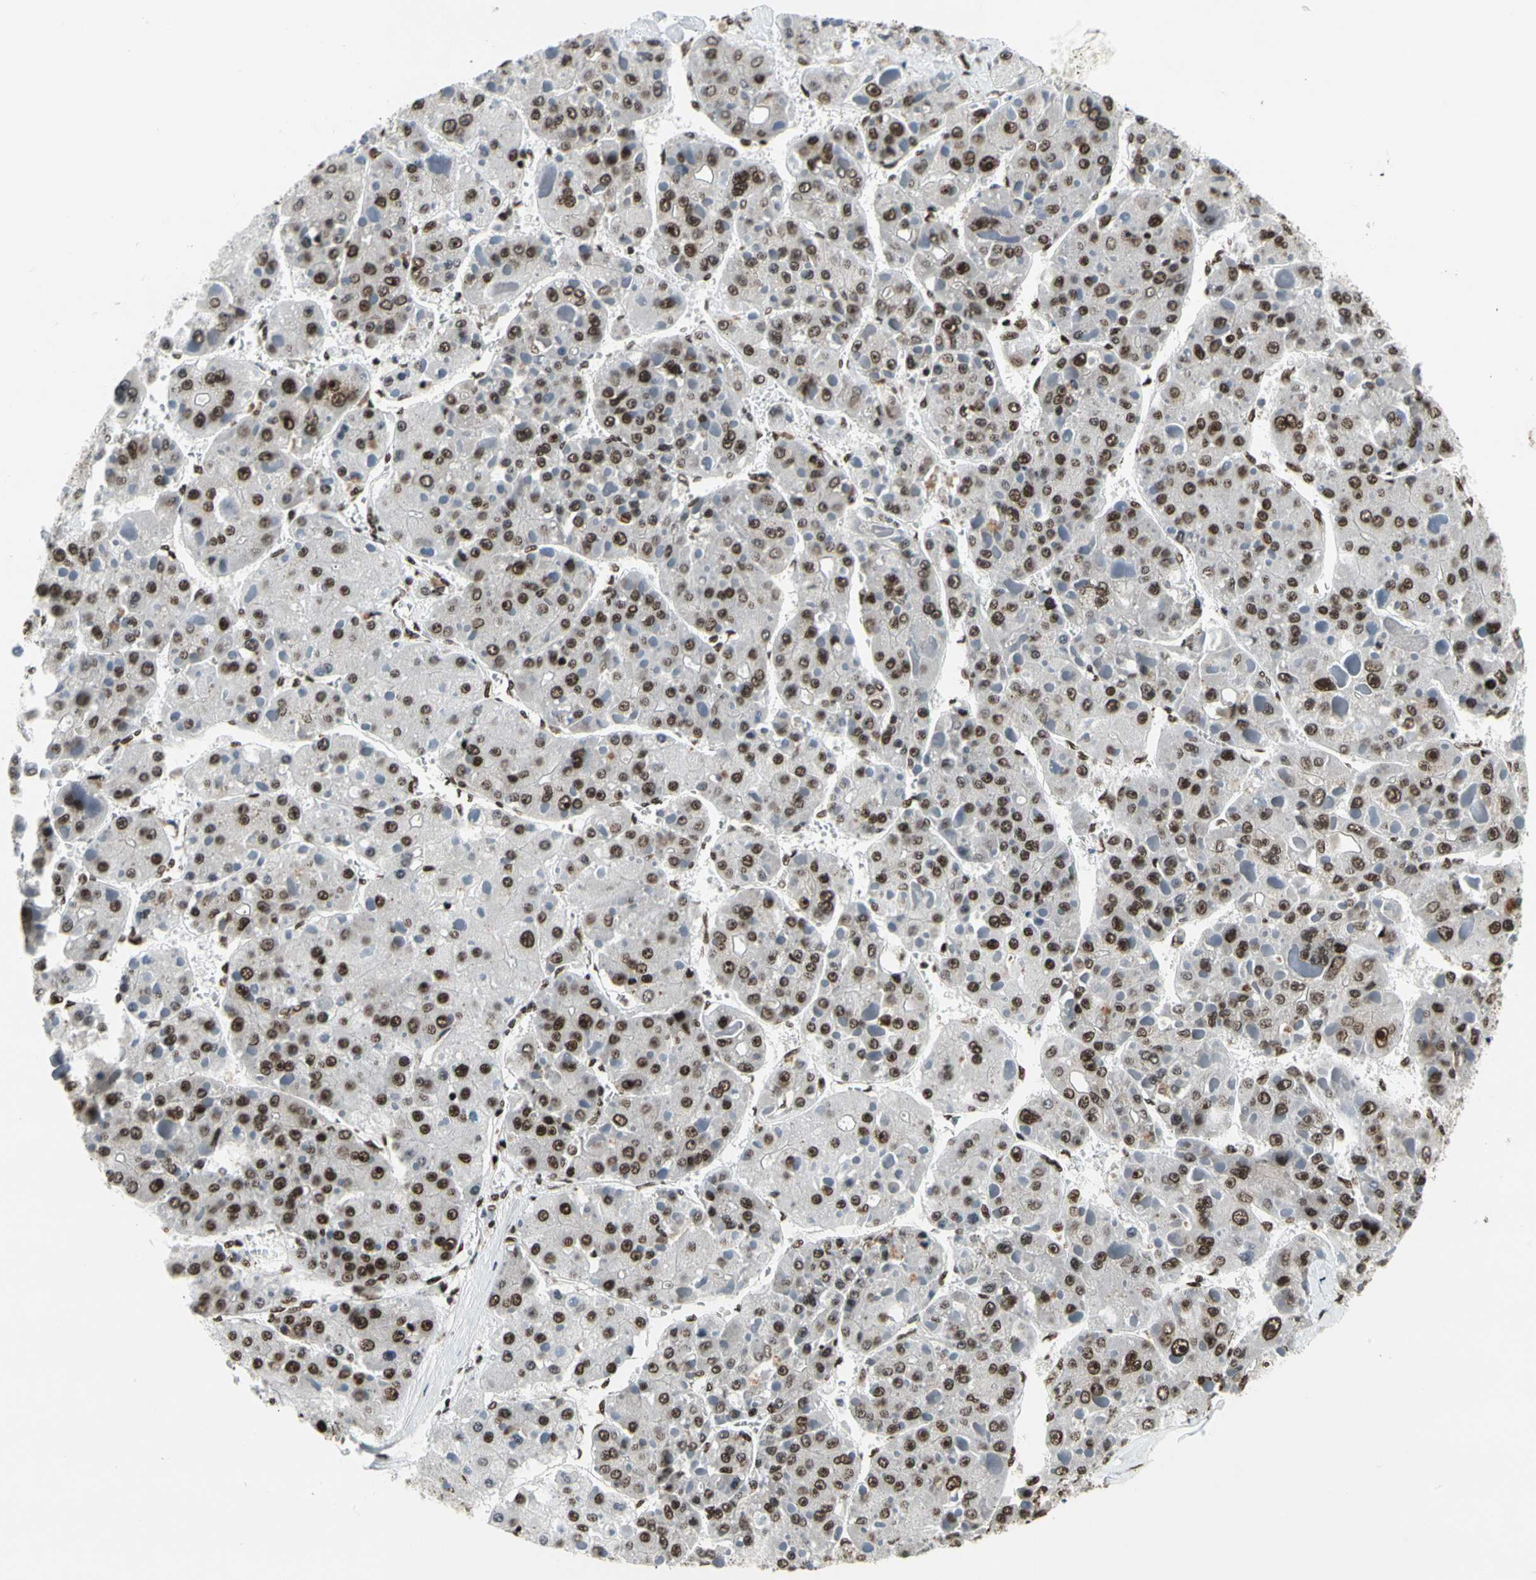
{"staining": {"intensity": "strong", "quantity": ">75%", "location": "nuclear"}, "tissue": "liver cancer", "cell_type": "Tumor cells", "image_type": "cancer", "snomed": [{"axis": "morphology", "description": "Carcinoma, Hepatocellular, NOS"}, {"axis": "topography", "description": "Liver"}], "caption": "High-magnification brightfield microscopy of liver cancer stained with DAB (brown) and counterstained with hematoxylin (blue). tumor cells exhibit strong nuclear expression is appreciated in approximately>75% of cells. The staining was performed using DAB (3,3'-diaminobenzidine) to visualize the protein expression in brown, while the nuclei were stained in blue with hematoxylin (Magnification: 20x).", "gene": "SRSF11", "patient": {"sex": "female", "age": 73}}